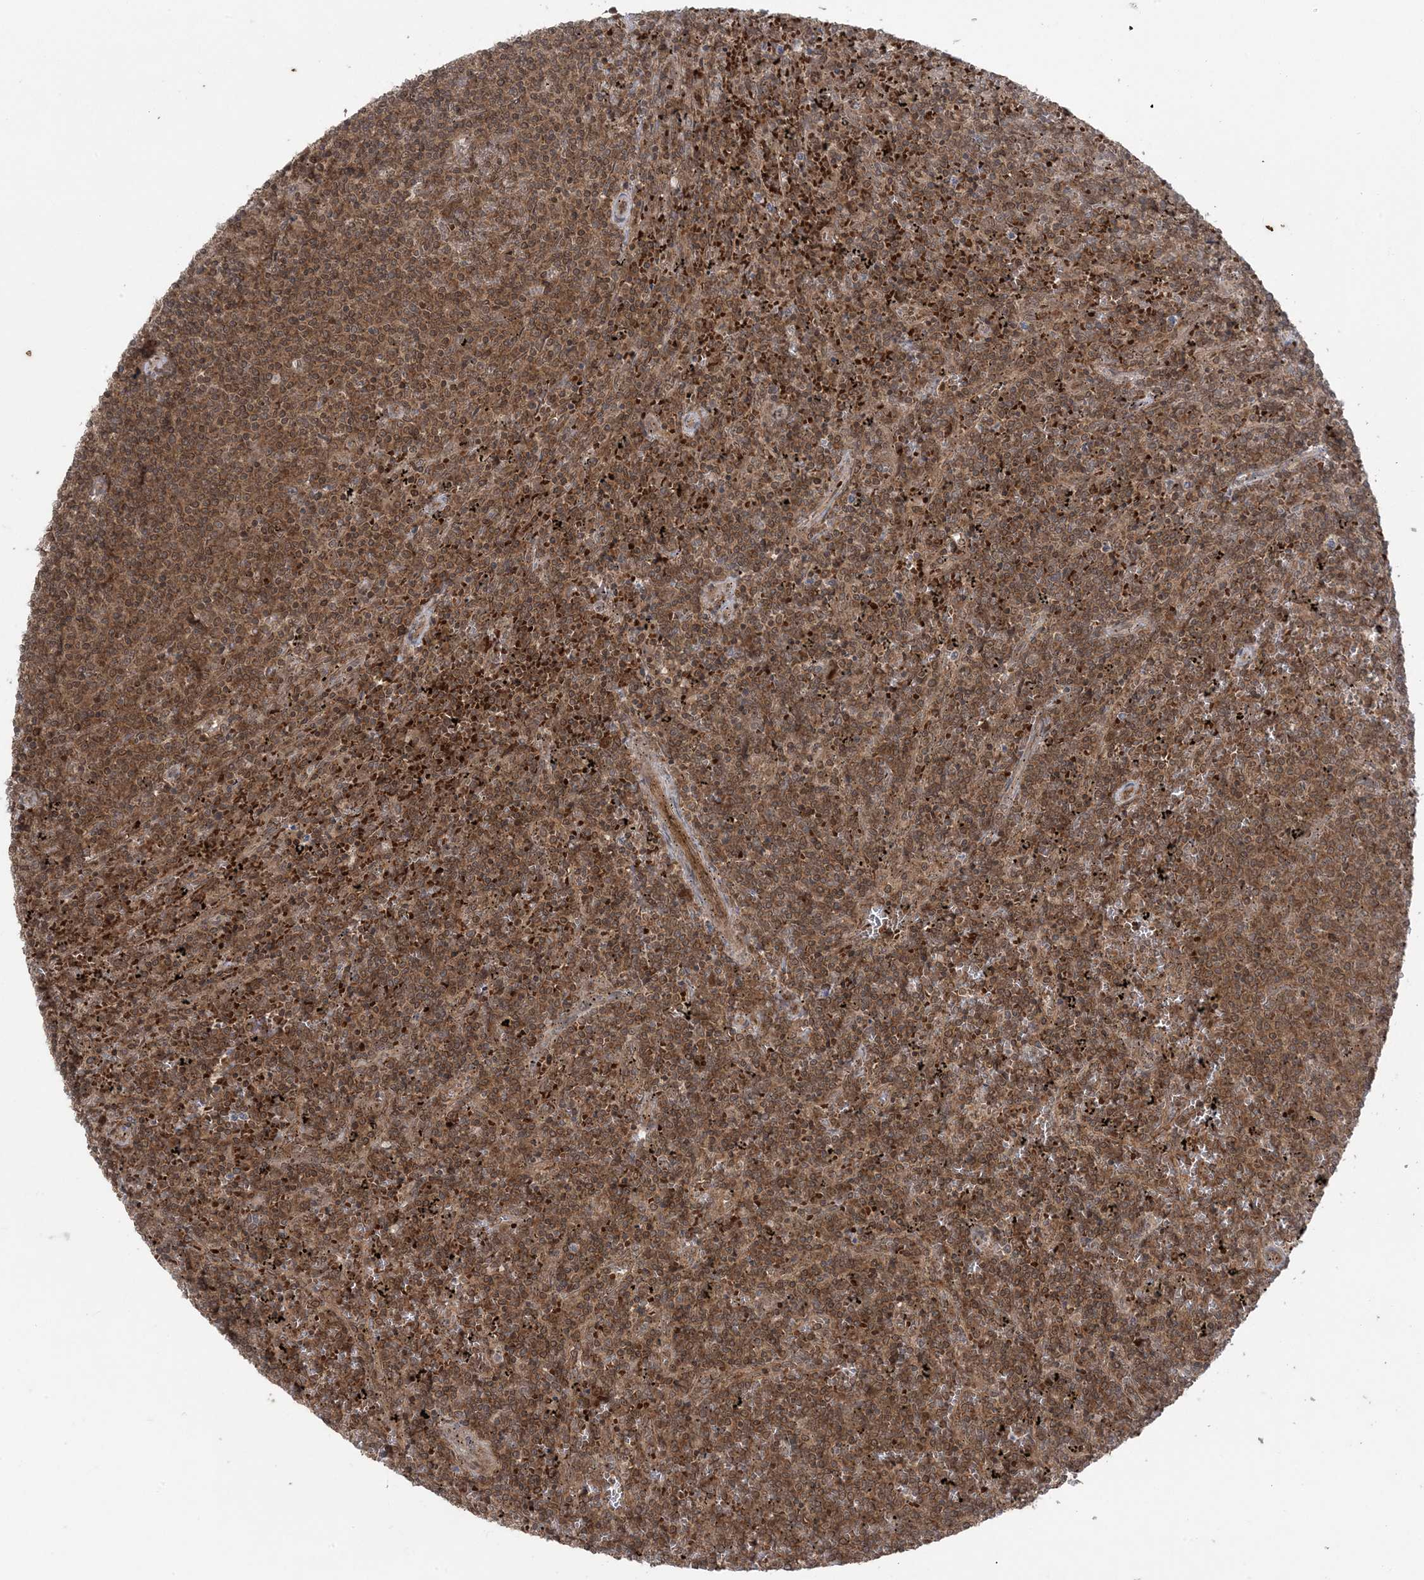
{"staining": {"intensity": "moderate", "quantity": ">75%", "location": "cytoplasmic/membranous"}, "tissue": "lymphoma", "cell_type": "Tumor cells", "image_type": "cancer", "snomed": [{"axis": "morphology", "description": "Malignant lymphoma, non-Hodgkin's type, Low grade"}, {"axis": "topography", "description": "Spleen"}], "caption": "The histopathology image demonstrates a brown stain indicating the presence of a protein in the cytoplasmic/membranous of tumor cells in lymphoma.", "gene": "DDX19B", "patient": {"sex": "female", "age": 50}}